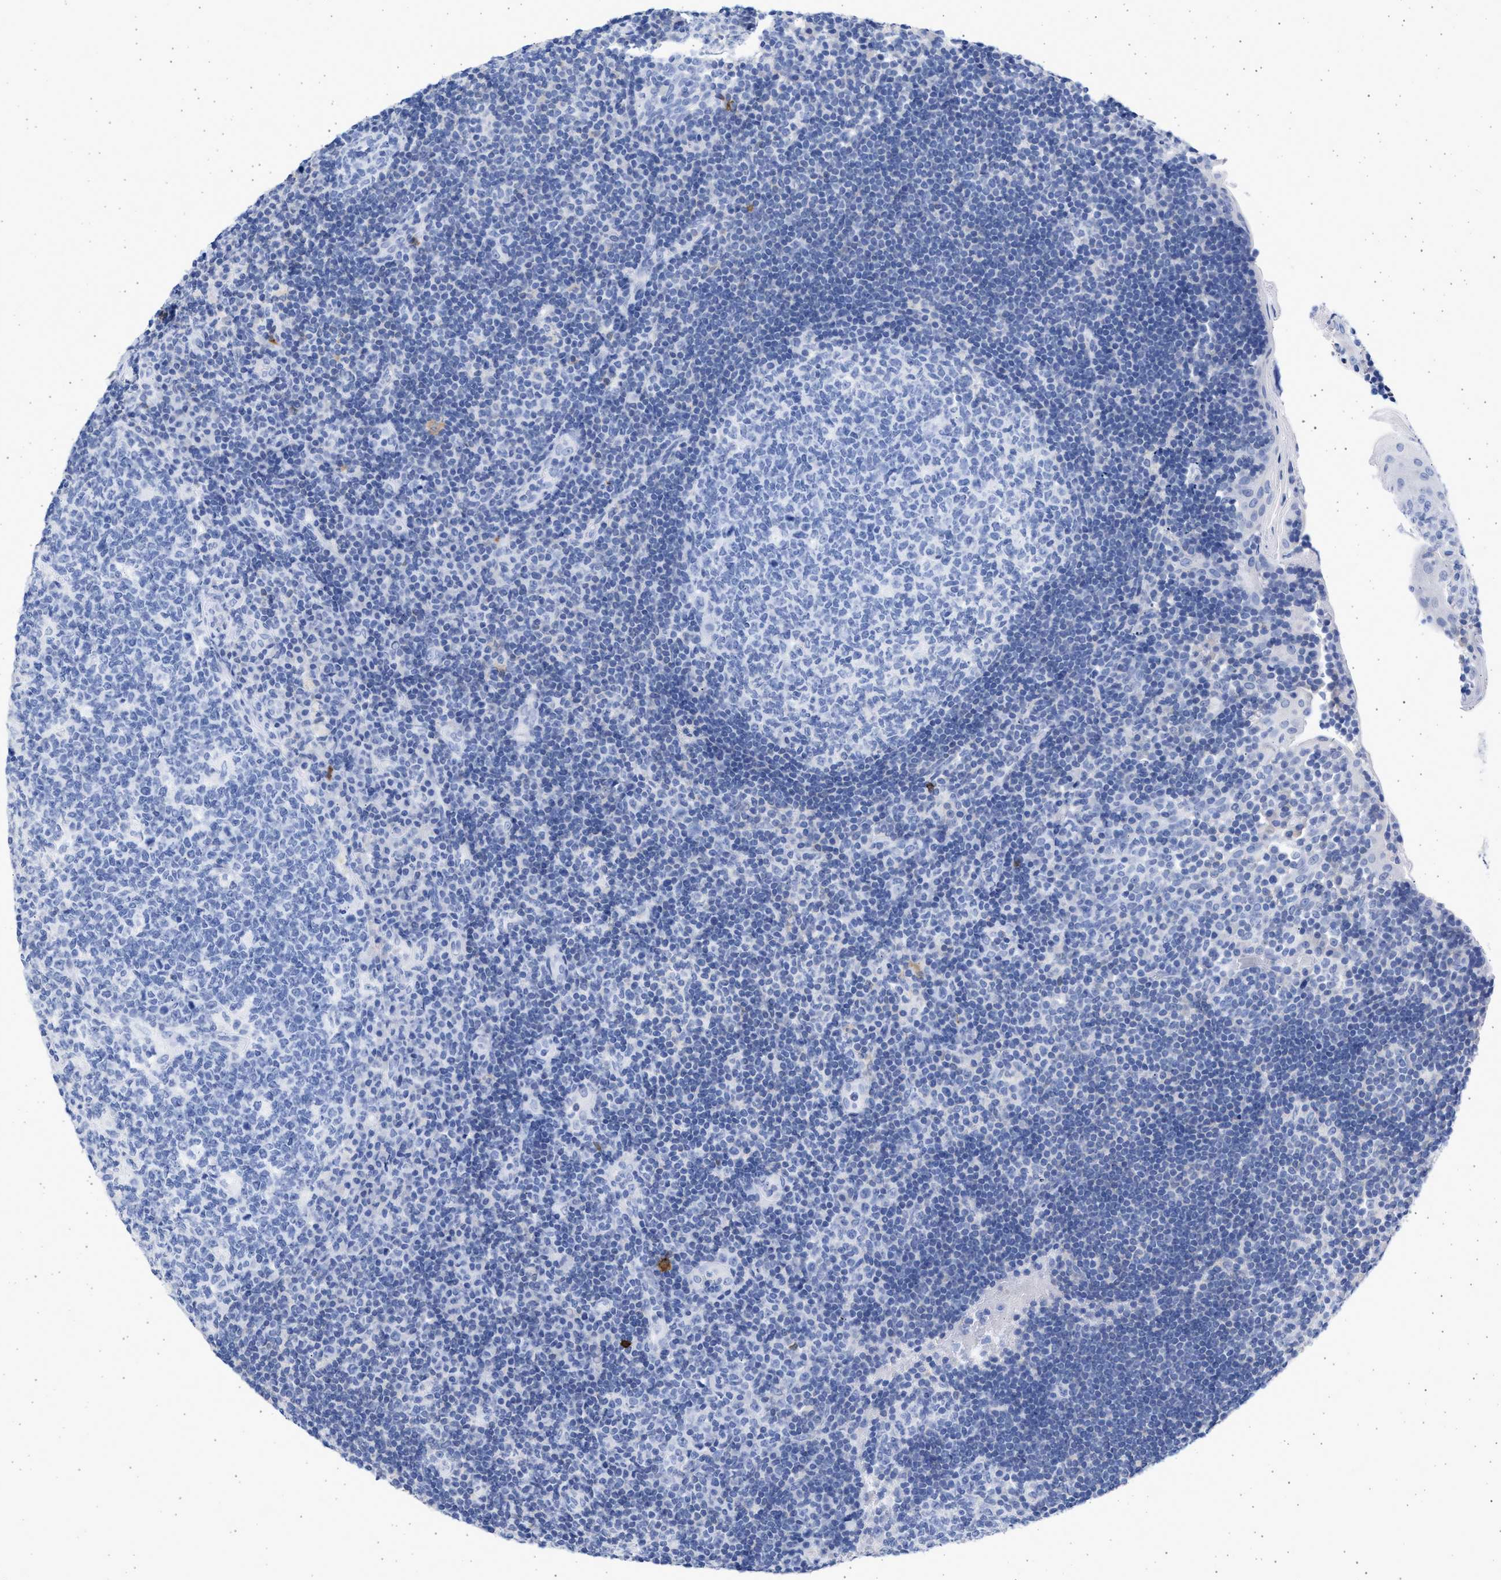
{"staining": {"intensity": "negative", "quantity": "none", "location": "none"}, "tissue": "tonsil", "cell_type": "Germinal center cells", "image_type": "normal", "snomed": [{"axis": "morphology", "description": "Normal tissue, NOS"}, {"axis": "topography", "description": "Tonsil"}], "caption": "A high-resolution image shows immunohistochemistry staining of benign tonsil, which demonstrates no significant staining in germinal center cells. Brightfield microscopy of immunohistochemistry stained with DAB (3,3'-diaminobenzidine) (brown) and hematoxylin (blue), captured at high magnification.", "gene": "ALDOC", "patient": {"sex": "female", "age": 40}}